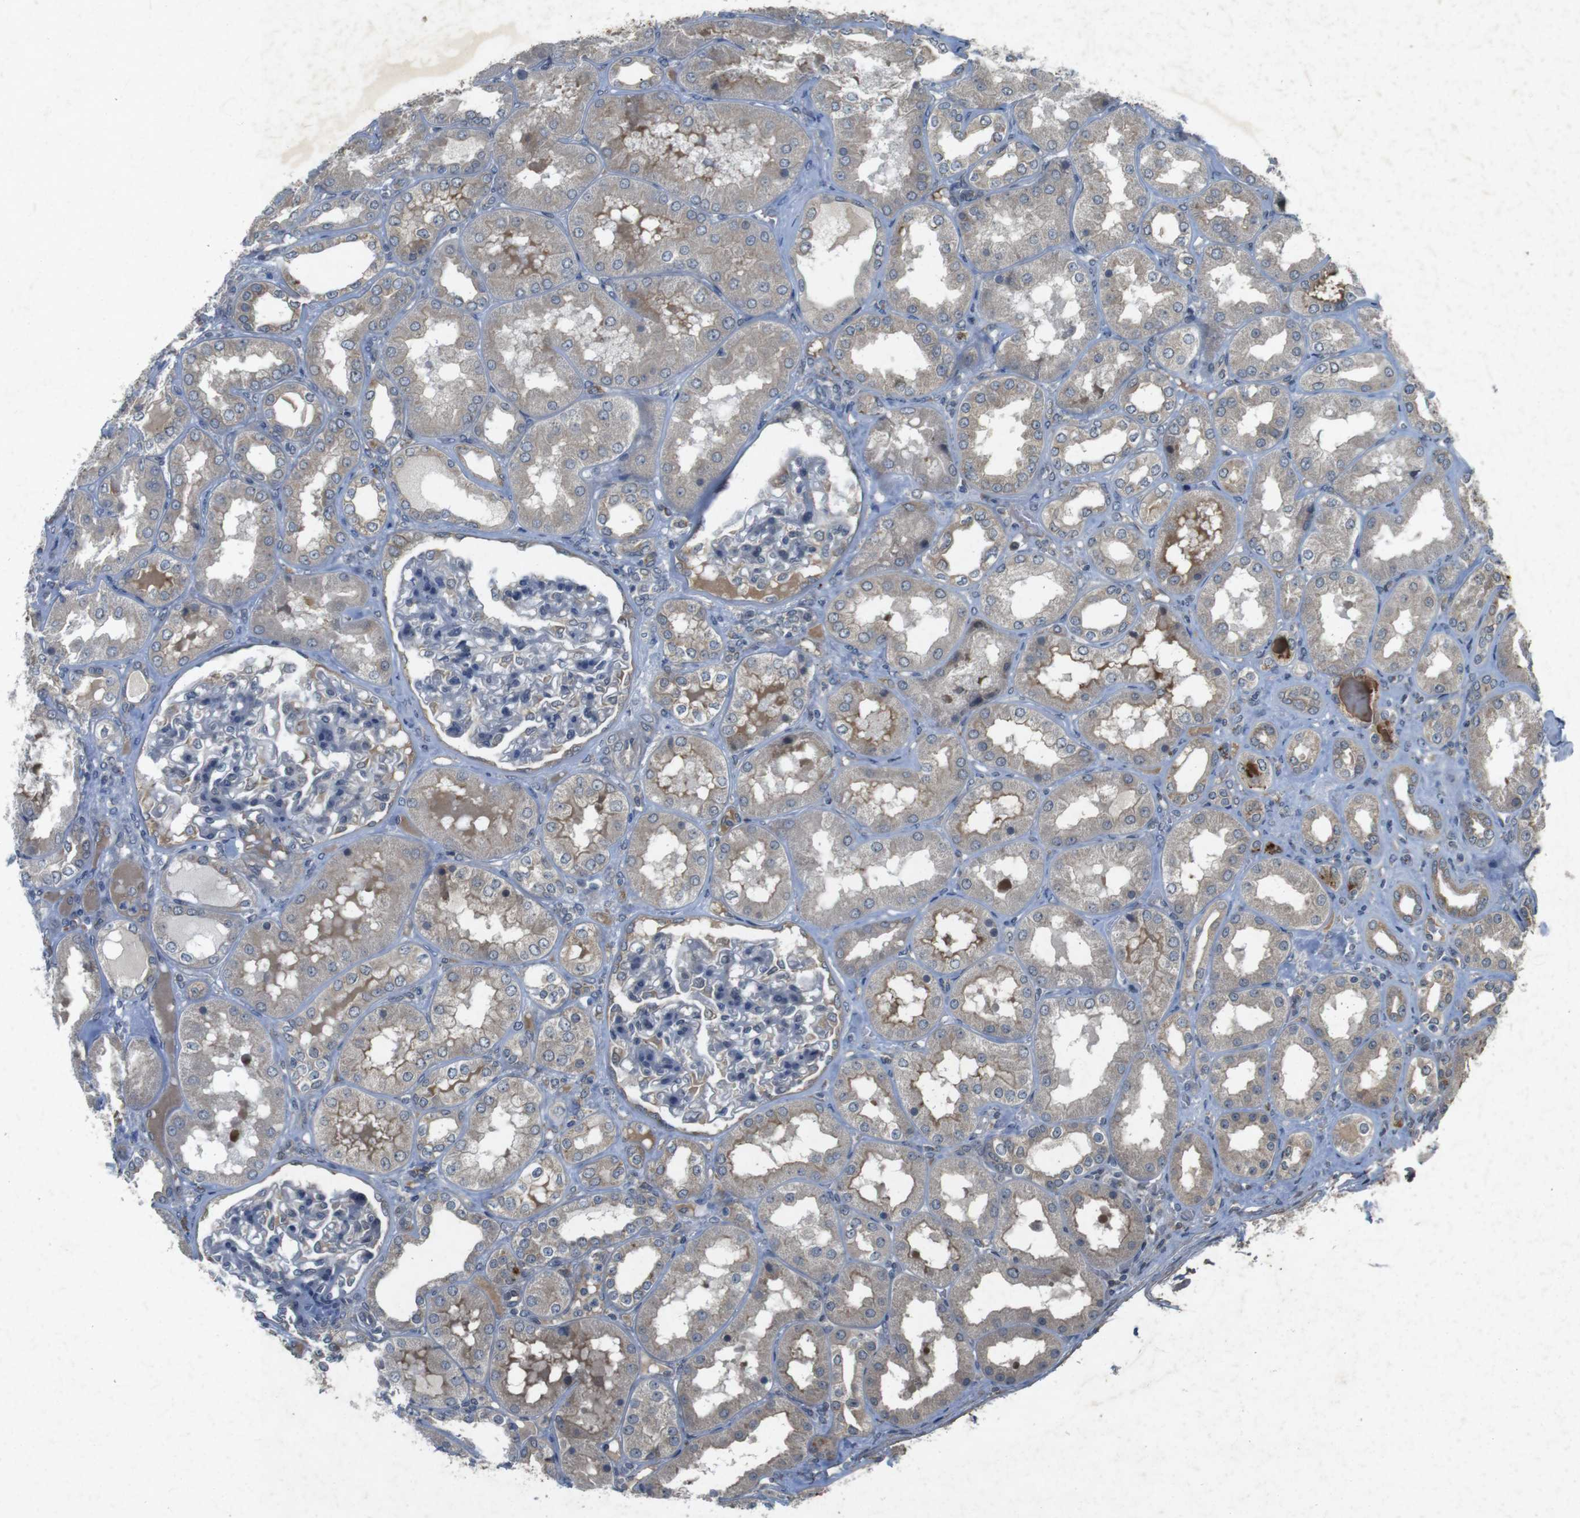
{"staining": {"intensity": "weak", "quantity": "<25%", "location": "cytoplasmic/membranous"}, "tissue": "kidney", "cell_type": "Cells in glomeruli", "image_type": "normal", "snomed": [{"axis": "morphology", "description": "Normal tissue, NOS"}, {"axis": "topography", "description": "Kidney"}], "caption": "Immunohistochemistry (IHC) micrograph of normal kidney stained for a protein (brown), which shows no staining in cells in glomeruli.", "gene": "FLCN", "patient": {"sex": "female", "age": 56}}